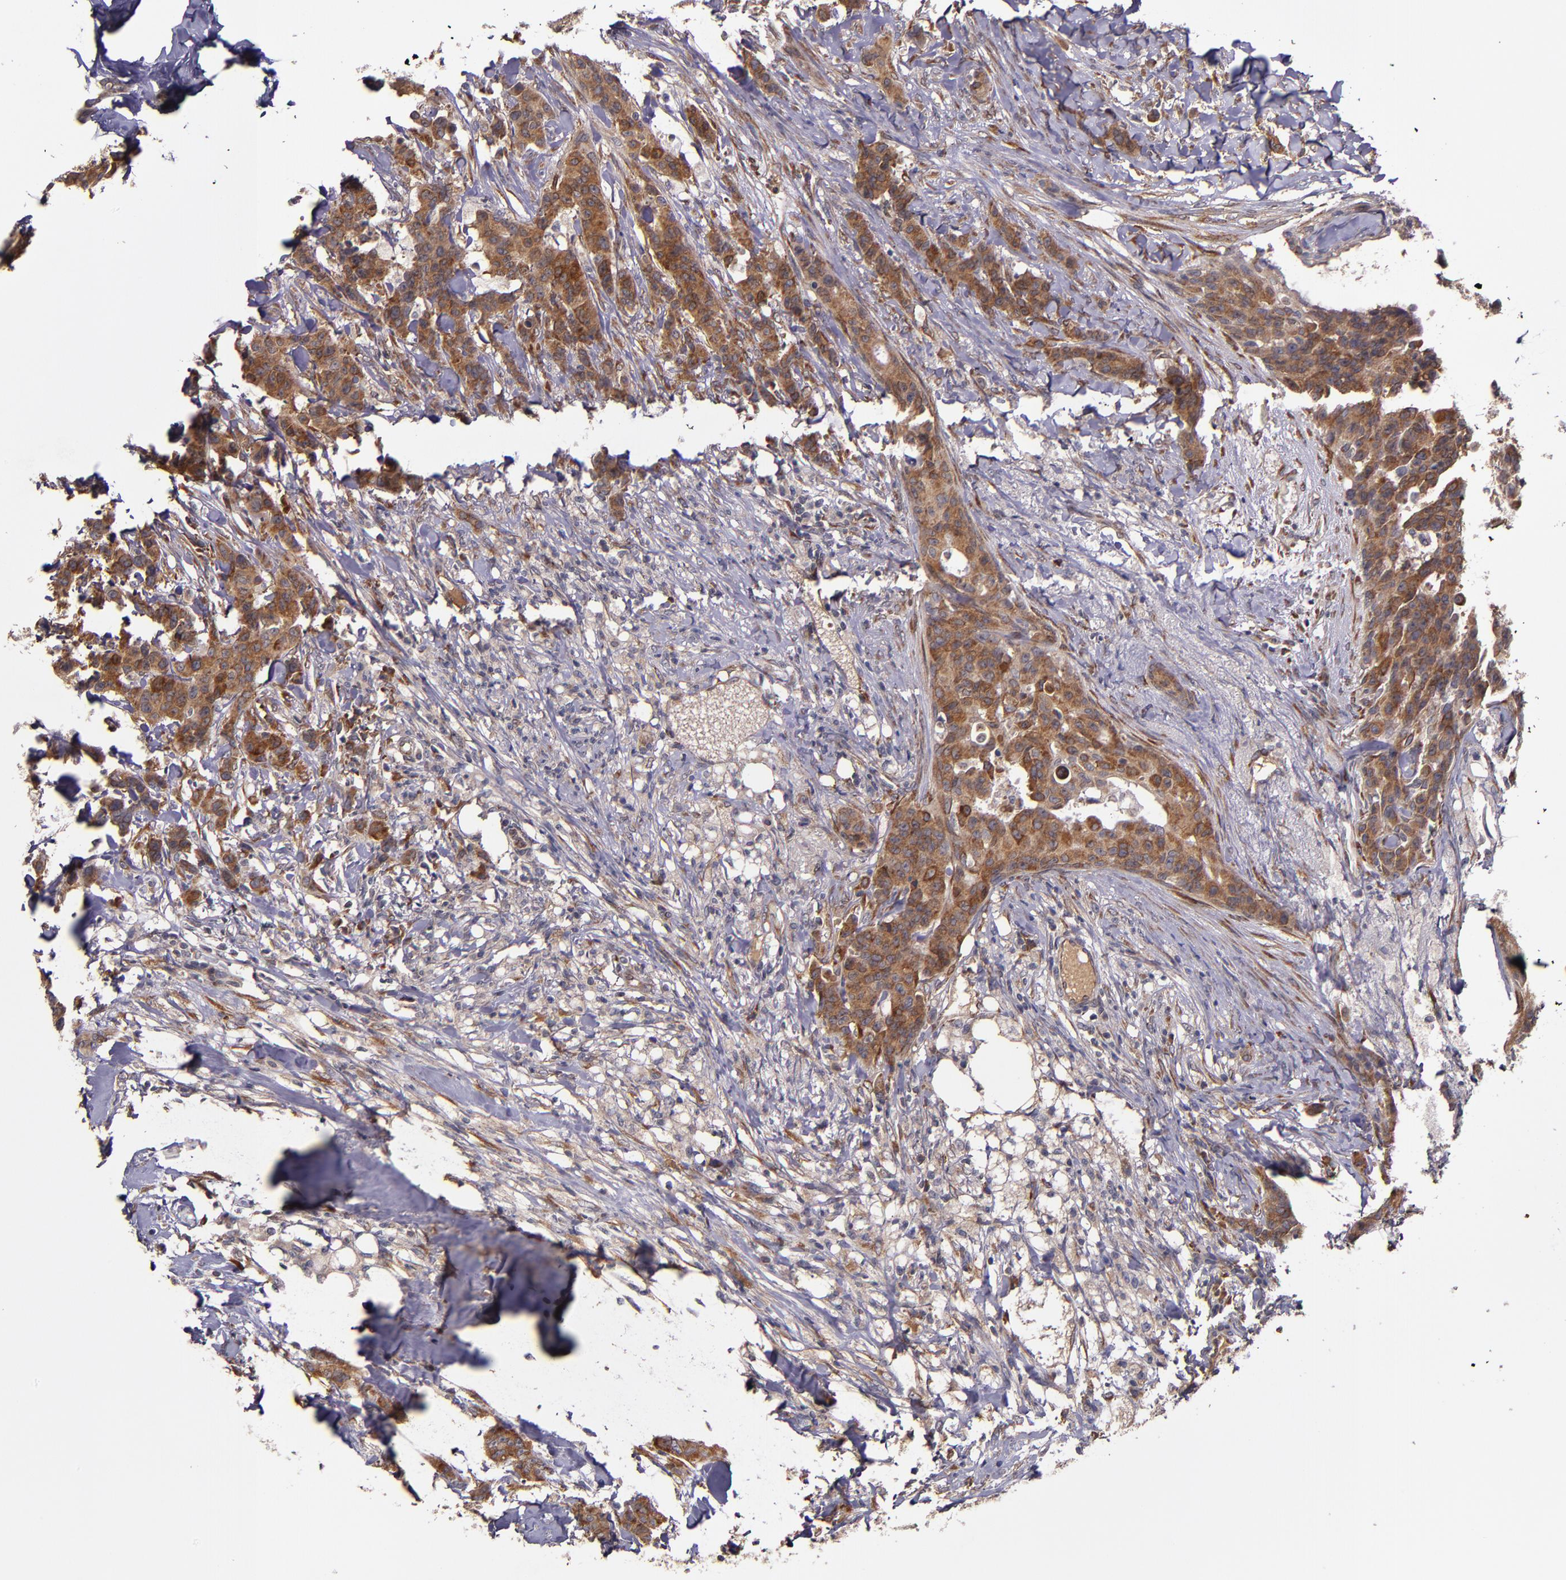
{"staining": {"intensity": "moderate", "quantity": ">75%", "location": "cytoplasmic/membranous"}, "tissue": "breast cancer", "cell_type": "Tumor cells", "image_type": "cancer", "snomed": [{"axis": "morphology", "description": "Duct carcinoma"}, {"axis": "topography", "description": "Breast"}], "caption": "Immunohistochemical staining of breast invasive ductal carcinoma demonstrates medium levels of moderate cytoplasmic/membranous protein positivity in about >75% of tumor cells.", "gene": "PRAF2", "patient": {"sex": "female", "age": 40}}